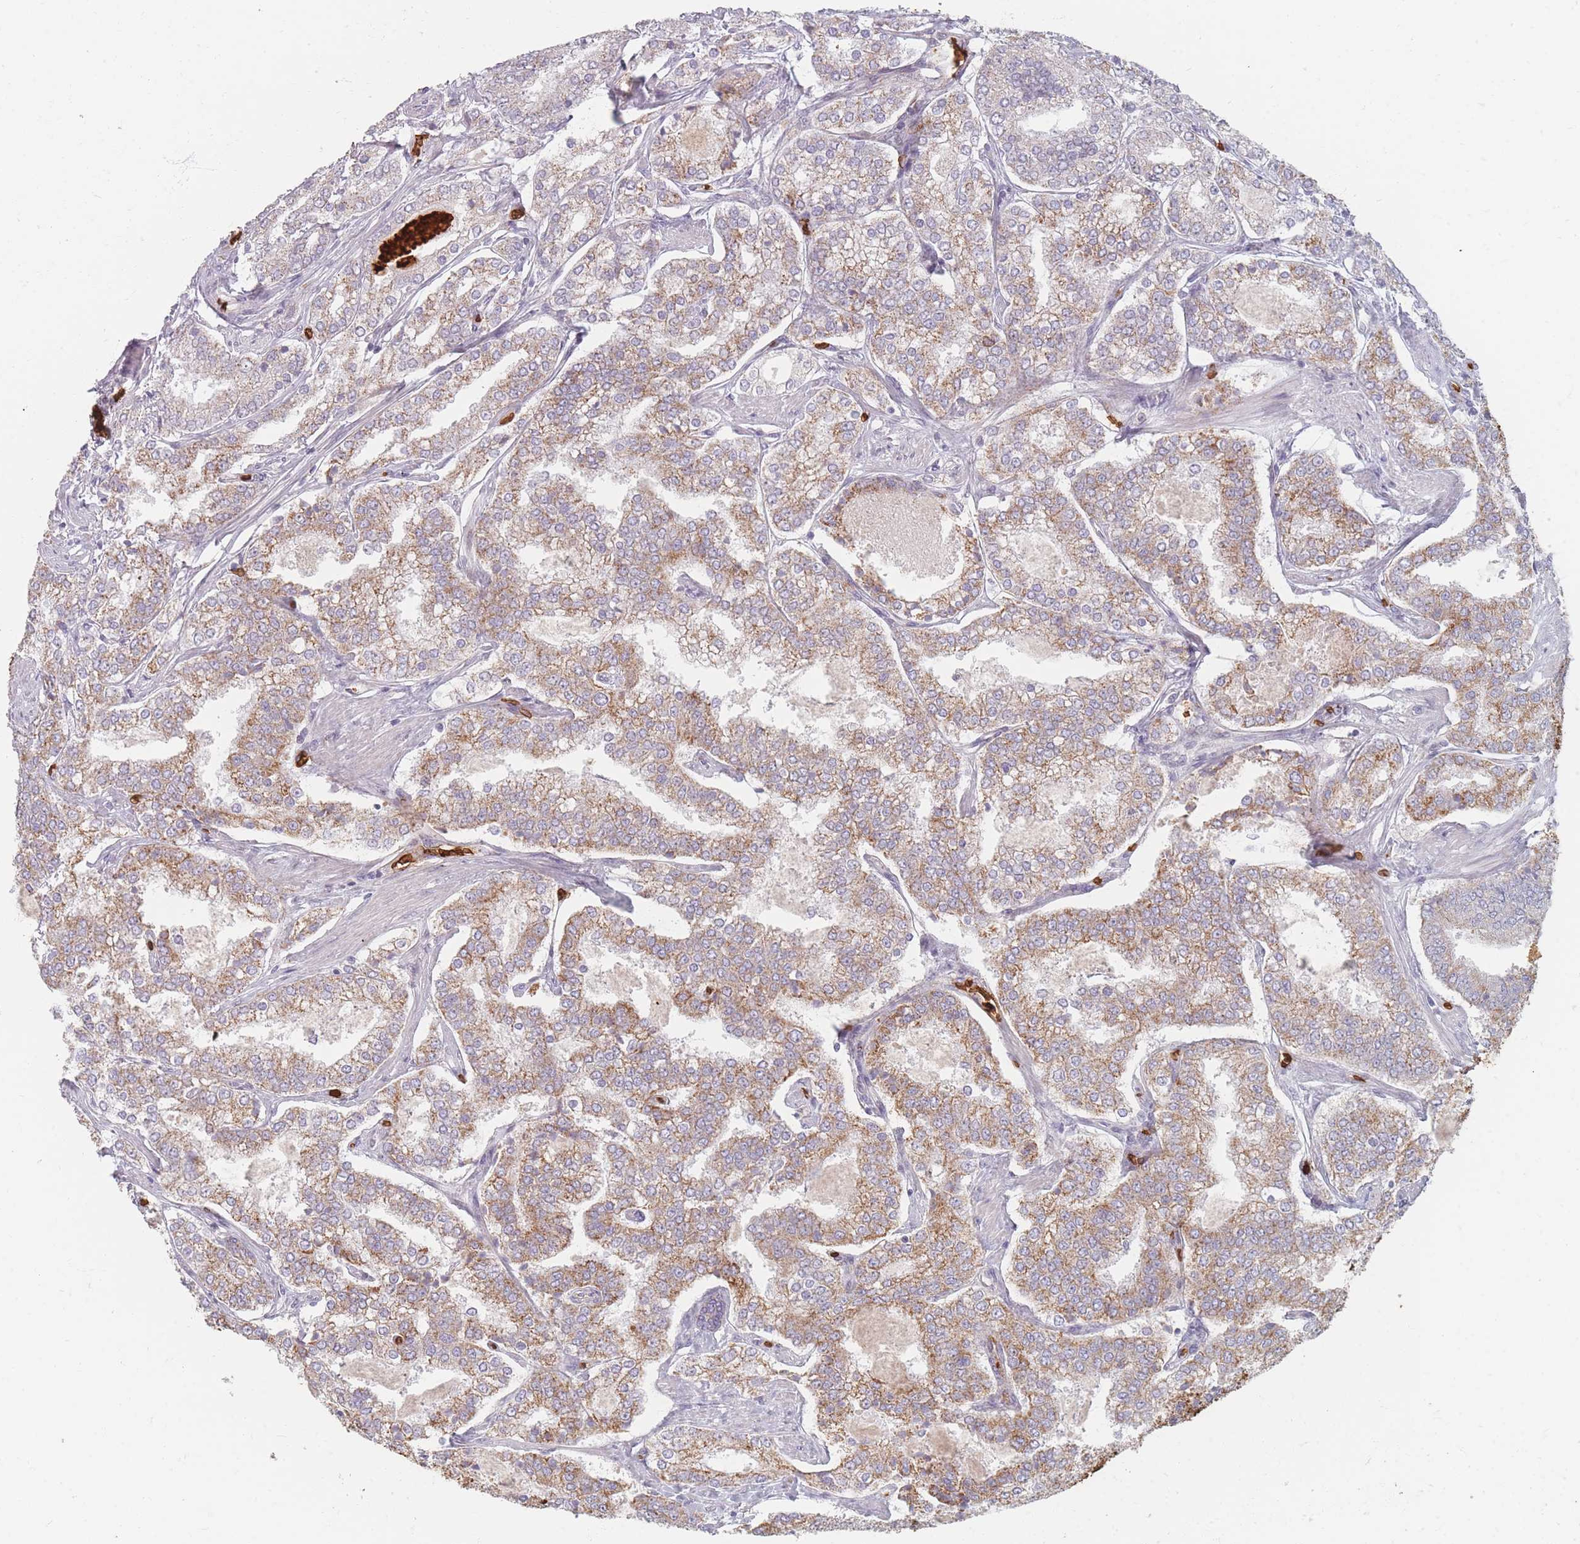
{"staining": {"intensity": "moderate", "quantity": "25%-75%", "location": "cytoplasmic/membranous"}, "tissue": "prostate cancer", "cell_type": "Tumor cells", "image_type": "cancer", "snomed": [{"axis": "morphology", "description": "Adenocarcinoma, High grade"}, {"axis": "topography", "description": "Prostate"}], "caption": "A brown stain shows moderate cytoplasmic/membranous positivity of a protein in human prostate cancer tumor cells.", "gene": "SLC2A6", "patient": {"sex": "male", "age": 63}}